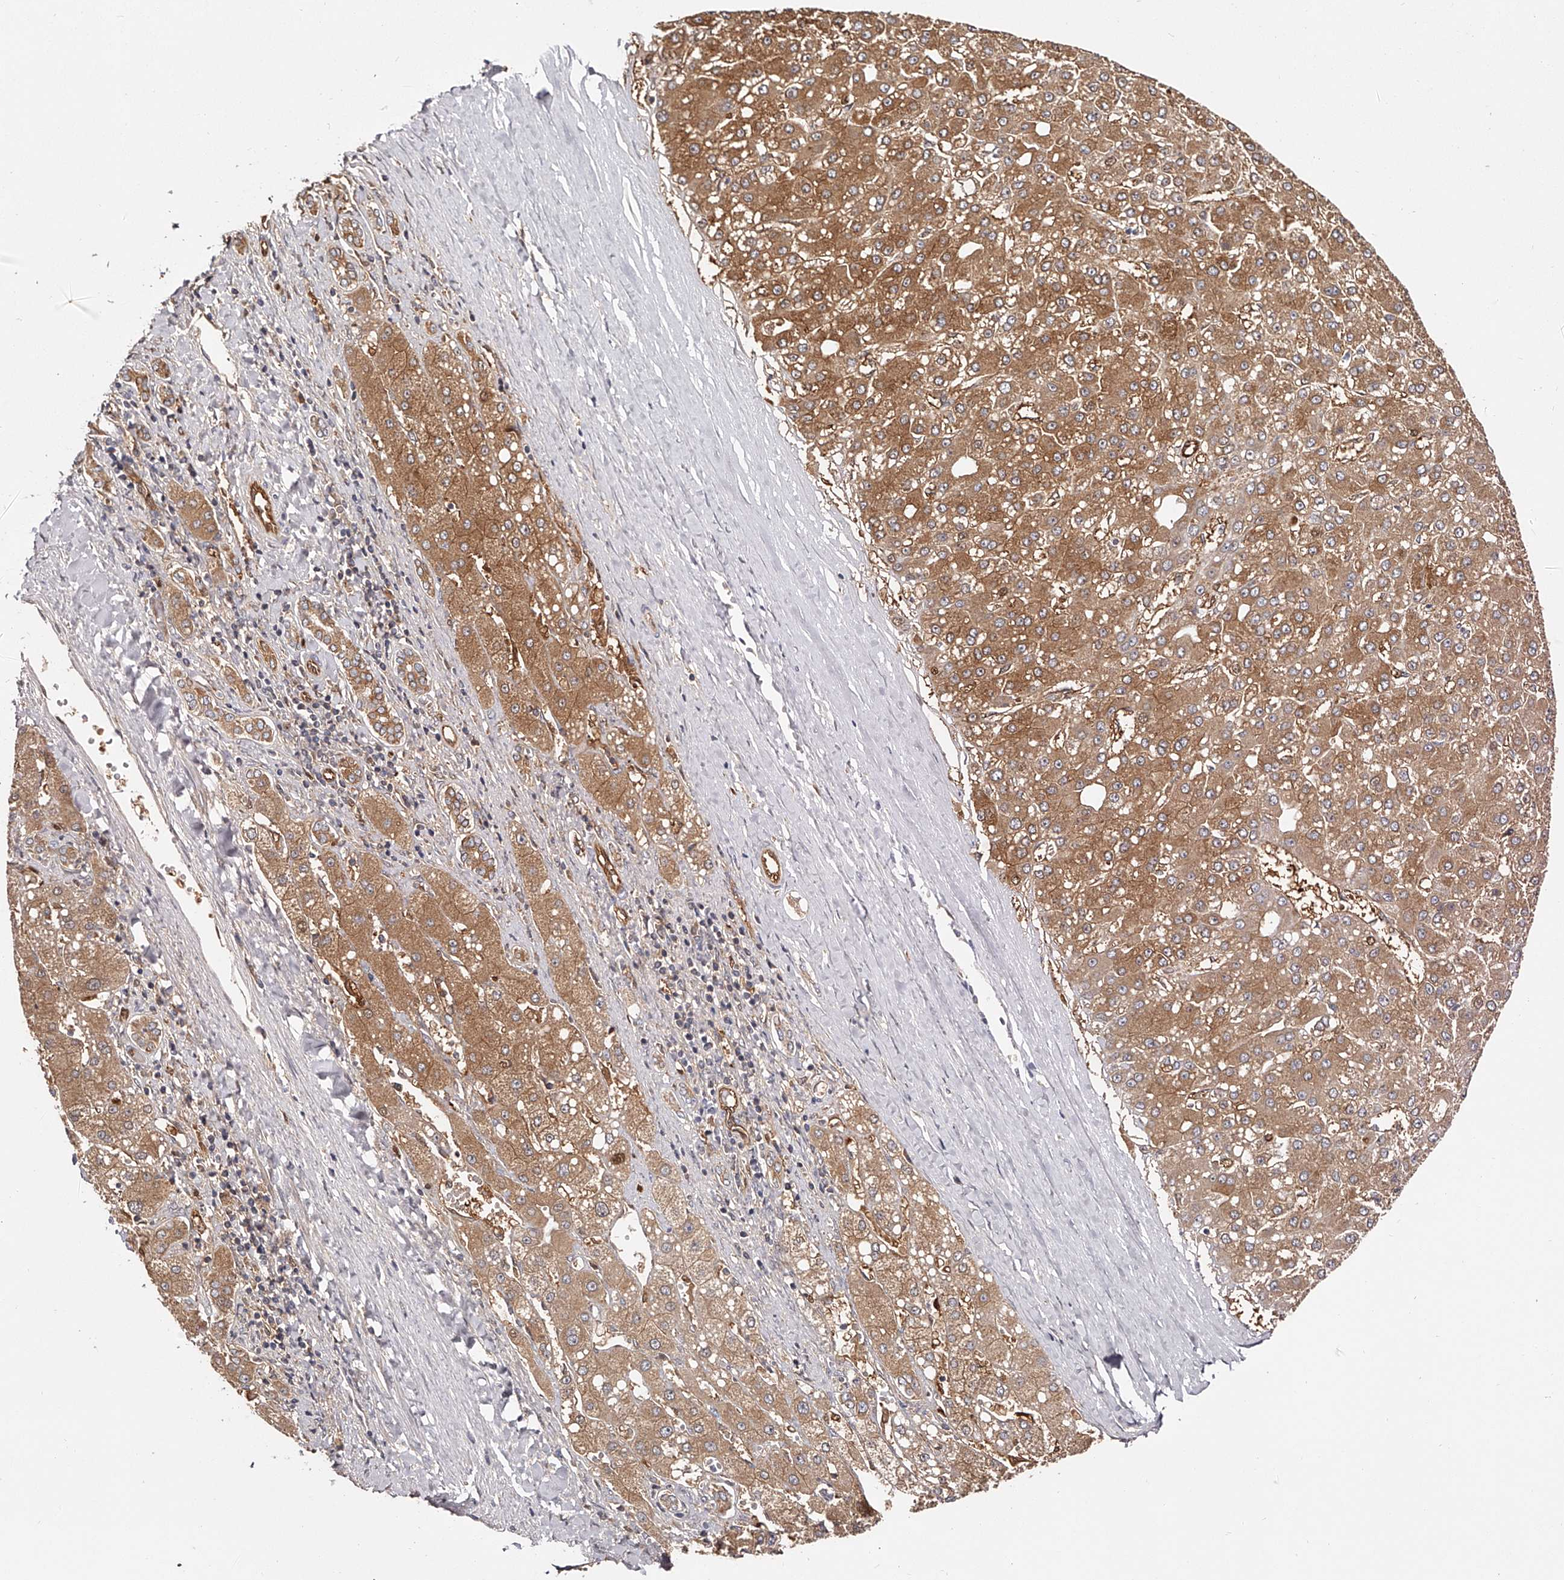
{"staining": {"intensity": "moderate", "quantity": ">75%", "location": "cytoplasmic/membranous"}, "tissue": "liver cancer", "cell_type": "Tumor cells", "image_type": "cancer", "snomed": [{"axis": "morphology", "description": "Carcinoma, Hepatocellular, NOS"}, {"axis": "topography", "description": "Liver"}], "caption": "This image reveals immunohistochemistry (IHC) staining of human liver cancer, with medium moderate cytoplasmic/membranous expression in approximately >75% of tumor cells.", "gene": "LAP3", "patient": {"sex": "male", "age": 67}}